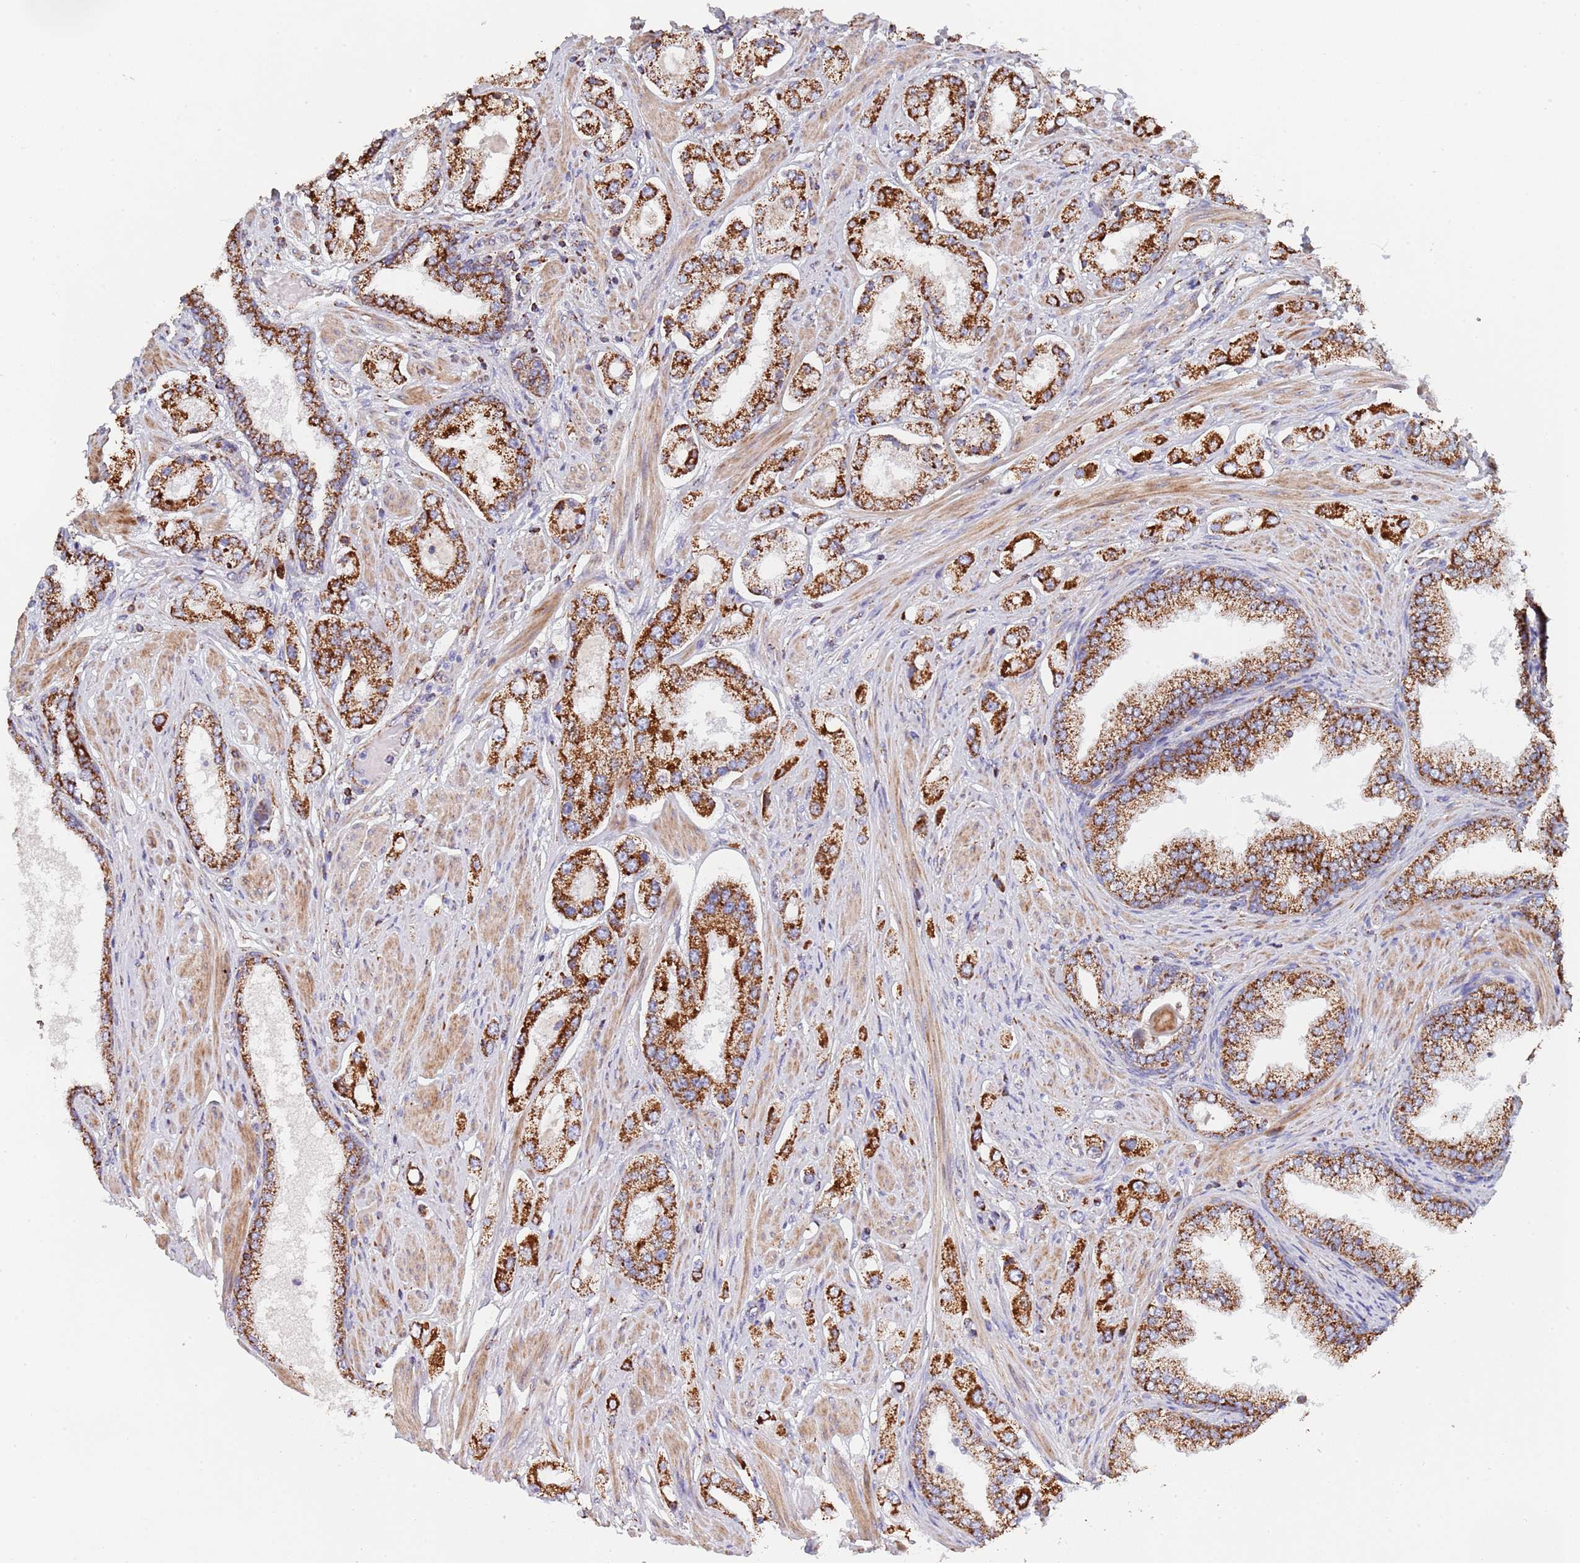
{"staining": {"intensity": "strong", "quantity": ">75%", "location": "cytoplasmic/membranous"}, "tissue": "prostate cancer", "cell_type": "Tumor cells", "image_type": "cancer", "snomed": [{"axis": "morphology", "description": "Adenocarcinoma, High grade"}, {"axis": "topography", "description": "Prostate"}], "caption": "Strong cytoplasmic/membranous protein positivity is appreciated in about >75% of tumor cells in high-grade adenocarcinoma (prostate). (Stains: DAB in brown, nuclei in blue, Microscopy: brightfield microscopy at high magnification).", "gene": "PGP", "patient": {"sex": "male", "age": 68}}